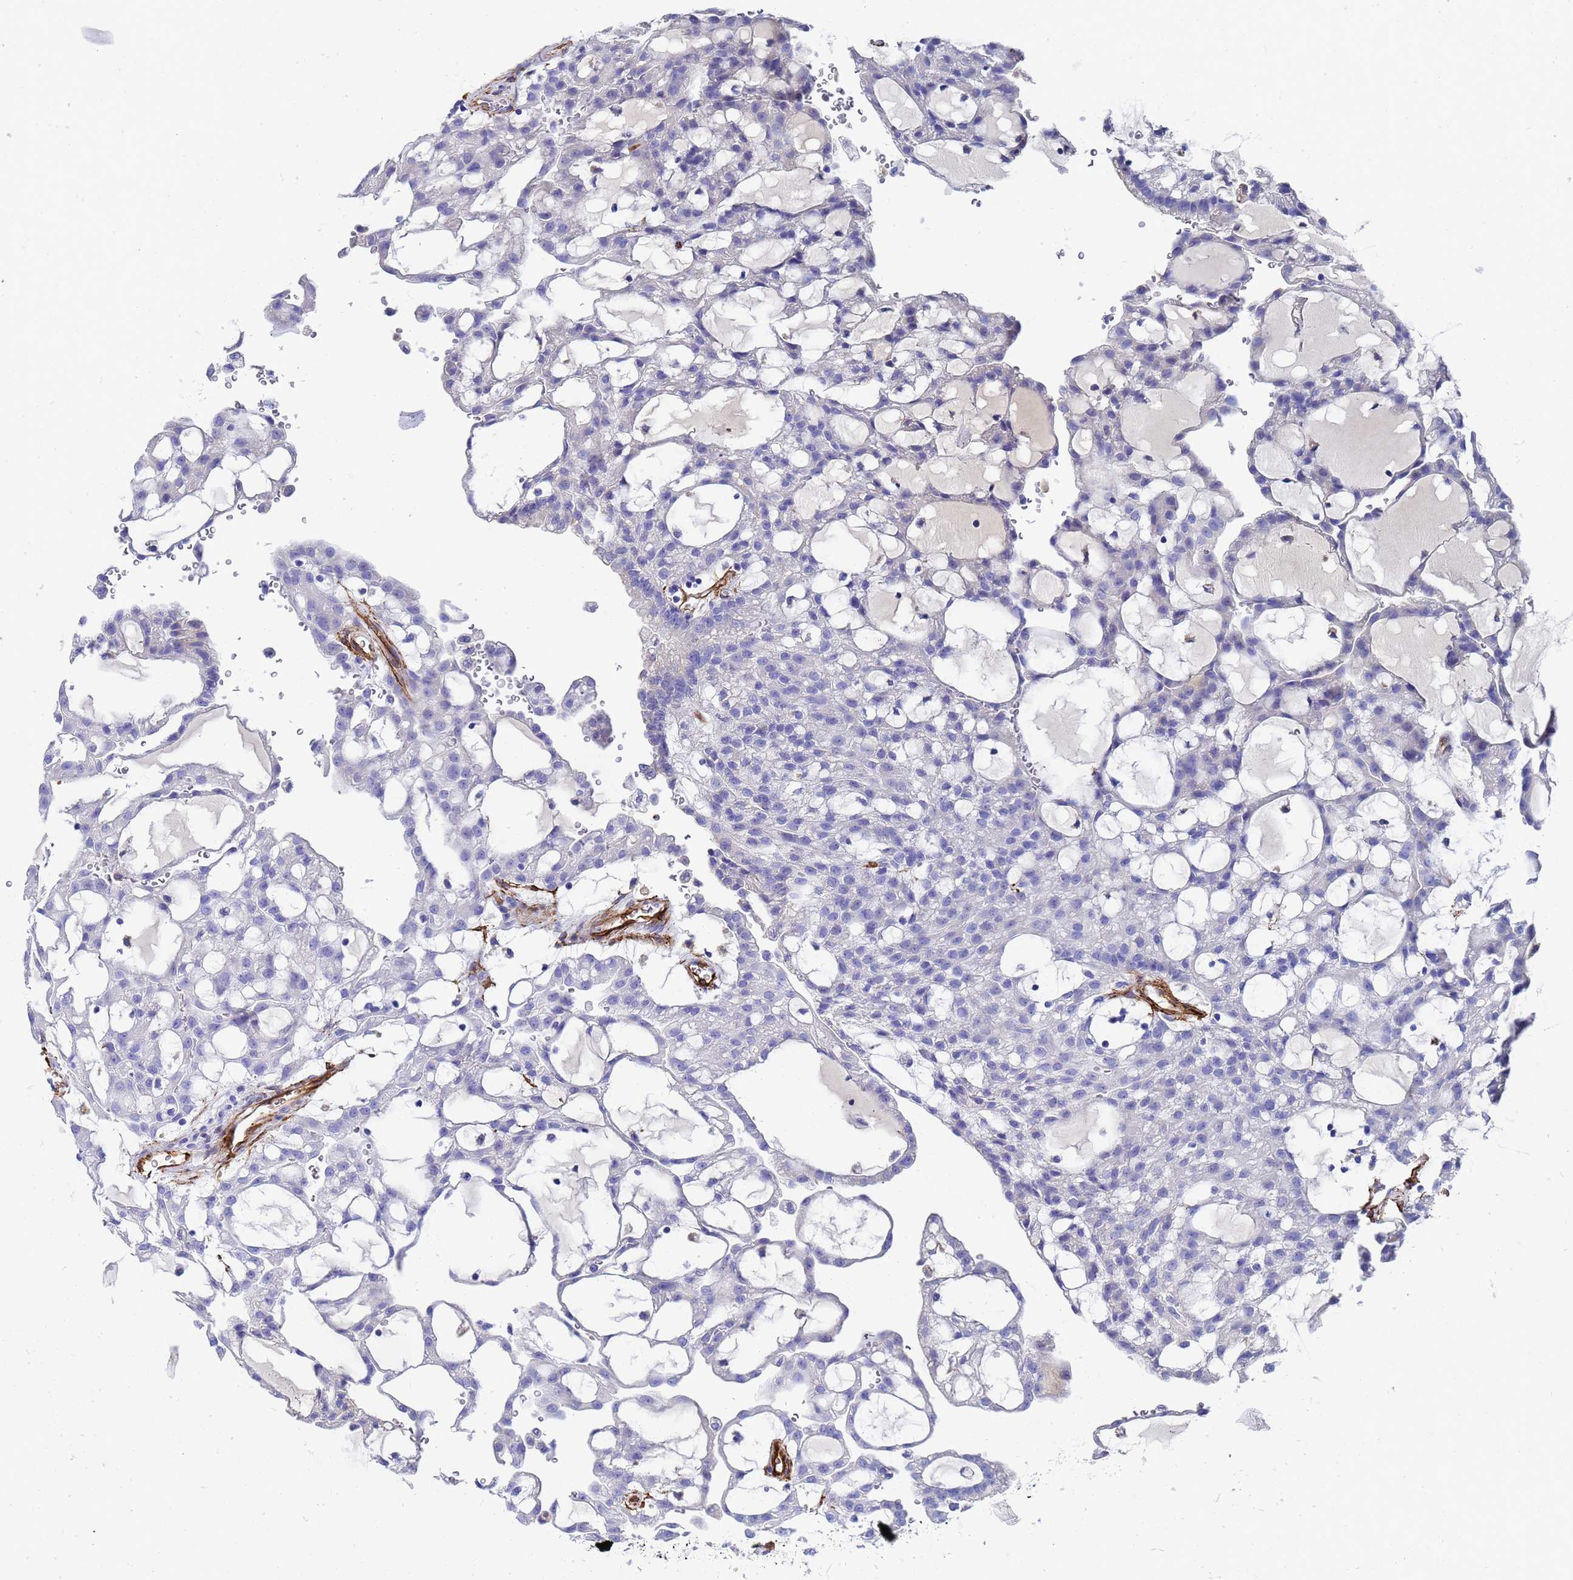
{"staining": {"intensity": "negative", "quantity": "none", "location": "none"}, "tissue": "renal cancer", "cell_type": "Tumor cells", "image_type": "cancer", "snomed": [{"axis": "morphology", "description": "Adenocarcinoma, NOS"}, {"axis": "topography", "description": "Kidney"}], "caption": "Tumor cells are negative for protein expression in human renal adenocarcinoma.", "gene": "ADIPOQ", "patient": {"sex": "male", "age": 63}}